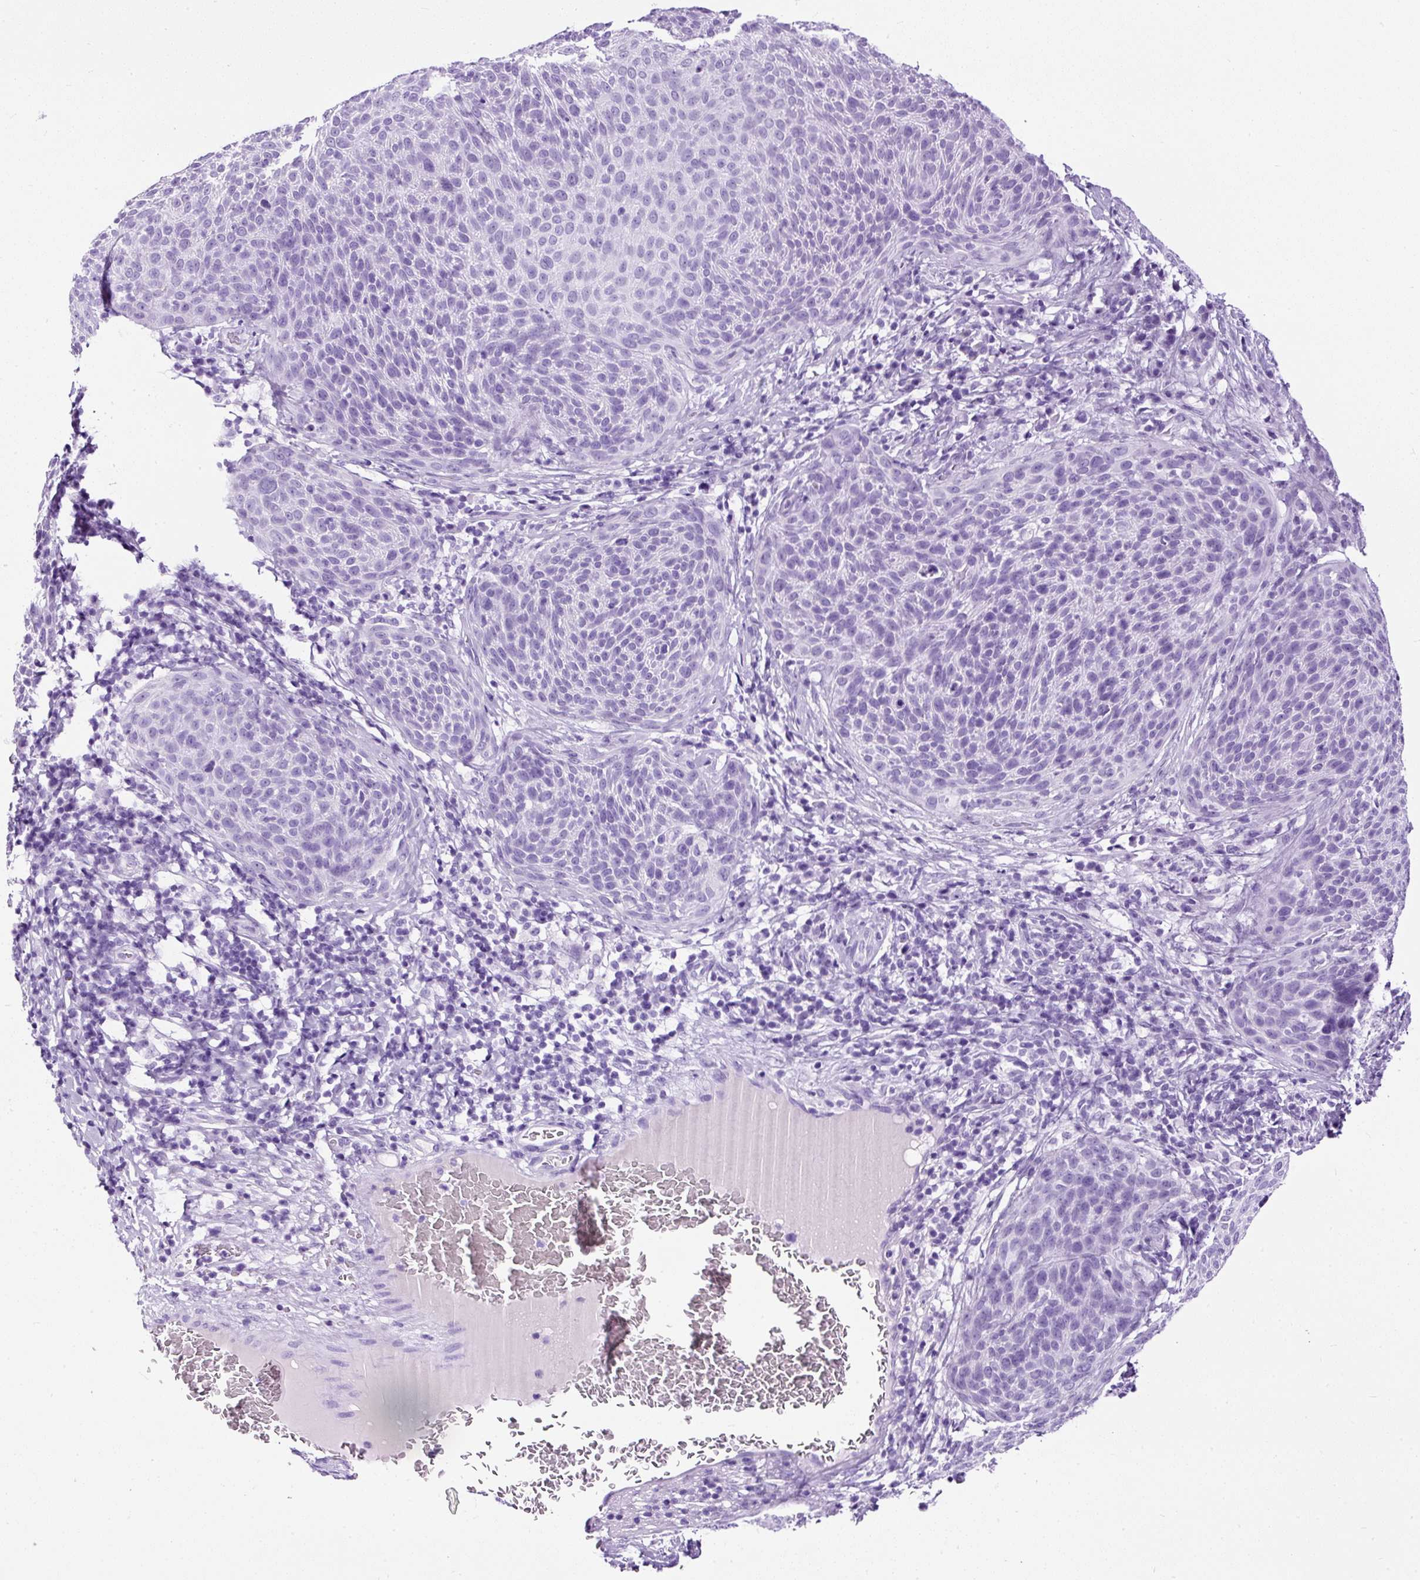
{"staining": {"intensity": "negative", "quantity": "none", "location": "none"}, "tissue": "cervical cancer", "cell_type": "Tumor cells", "image_type": "cancer", "snomed": [{"axis": "morphology", "description": "Squamous cell carcinoma, NOS"}, {"axis": "topography", "description": "Cervix"}], "caption": "There is no significant staining in tumor cells of squamous cell carcinoma (cervical).", "gene": "NTS", "patient": {"sex": "female", "age": 31}}